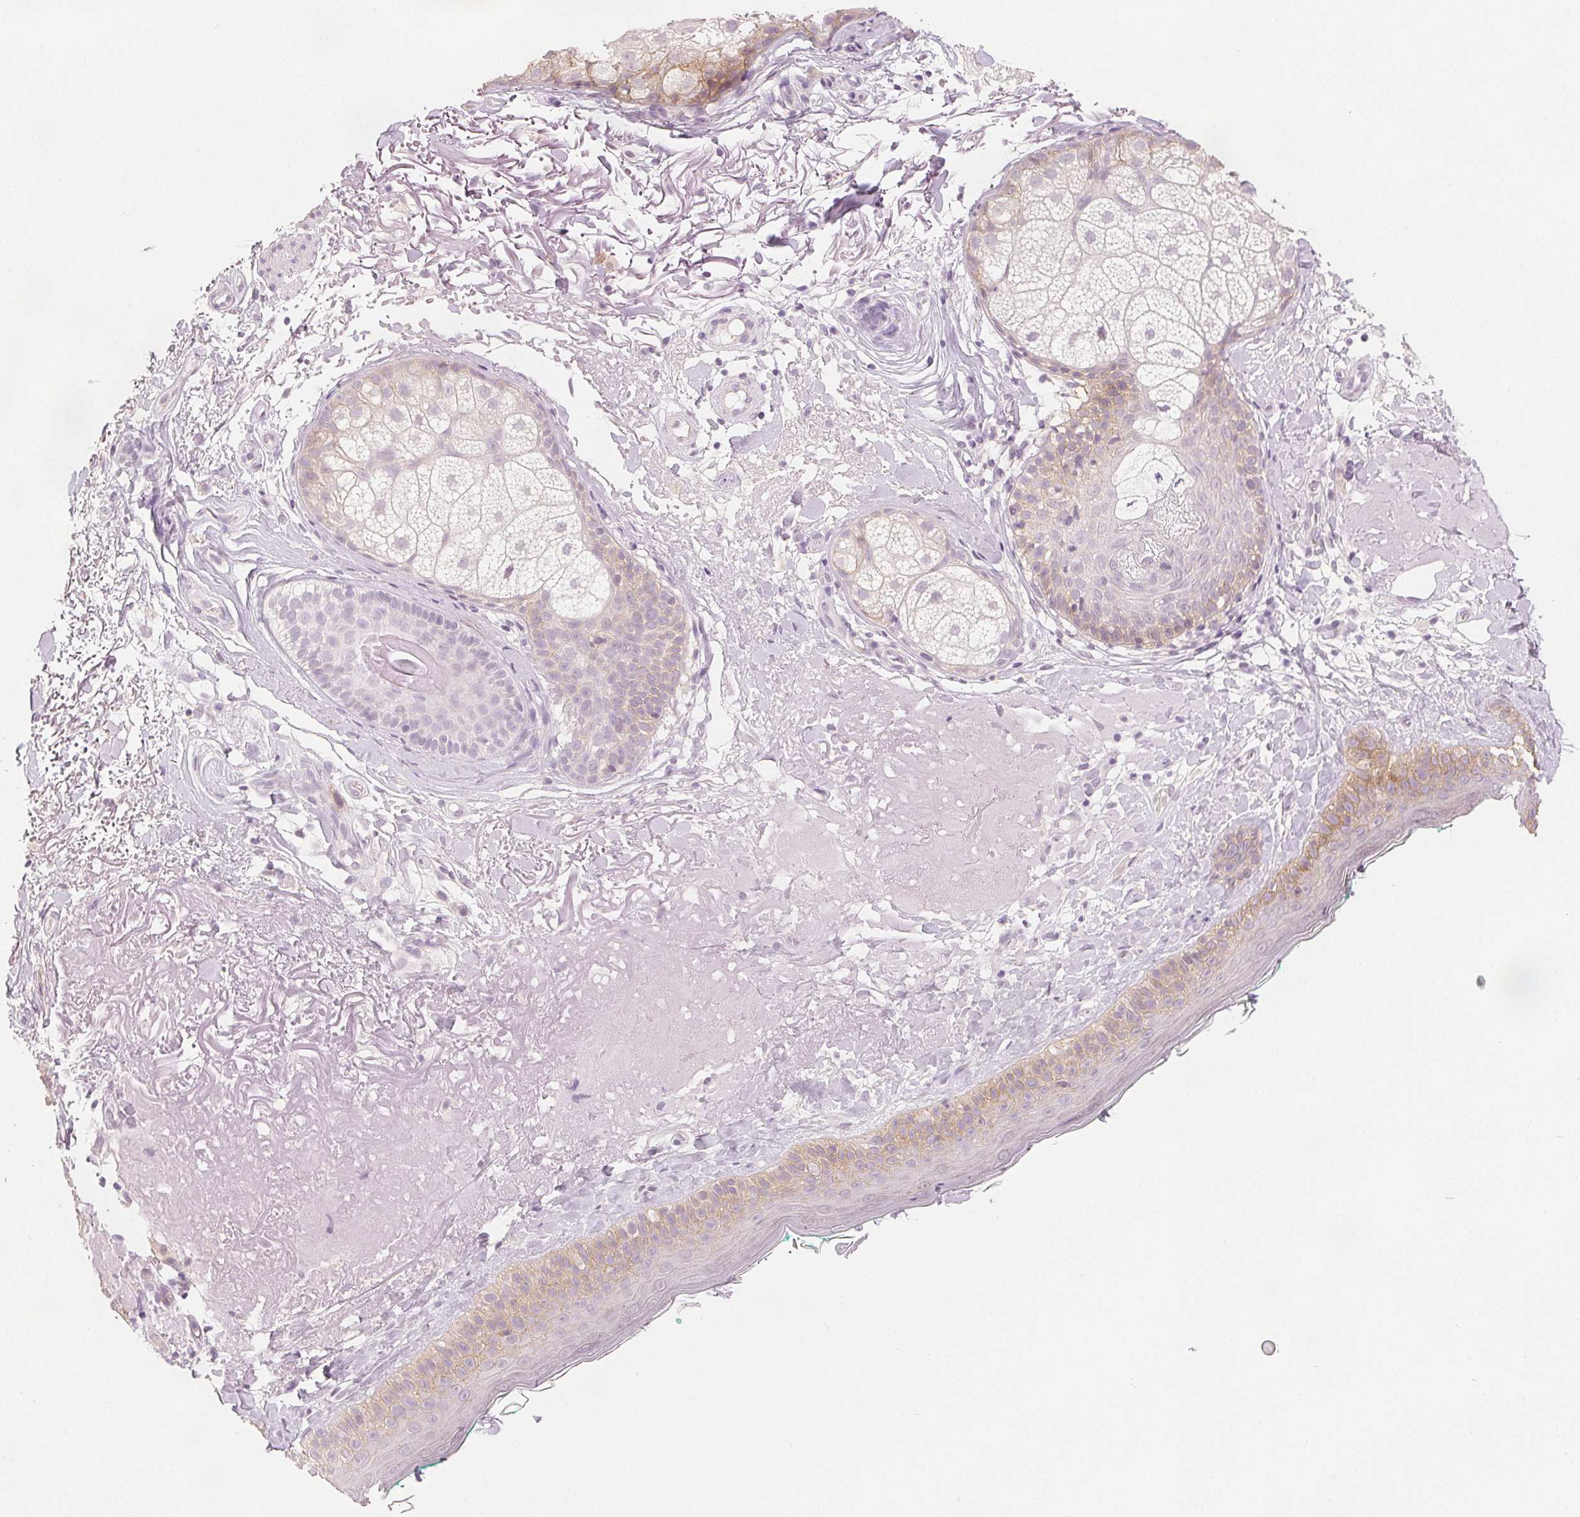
{"staining": {"intensity": "negative", "quantity": "none", "location": "none"}, "tissue": "skin", "cell_type": "Fibroblasts", "image_type": "normal", "snomed": [{"axis": "morphology", "description": "Normal tissue, NOS"}, {"axis": "topography", "description": "Skin"}], "caption": "This is a image of IHC staining of unremarkable skin, which shows no staining in fibroblasts.", "gene": "CA12", "patient": {"sex": "male", "age": 73}}